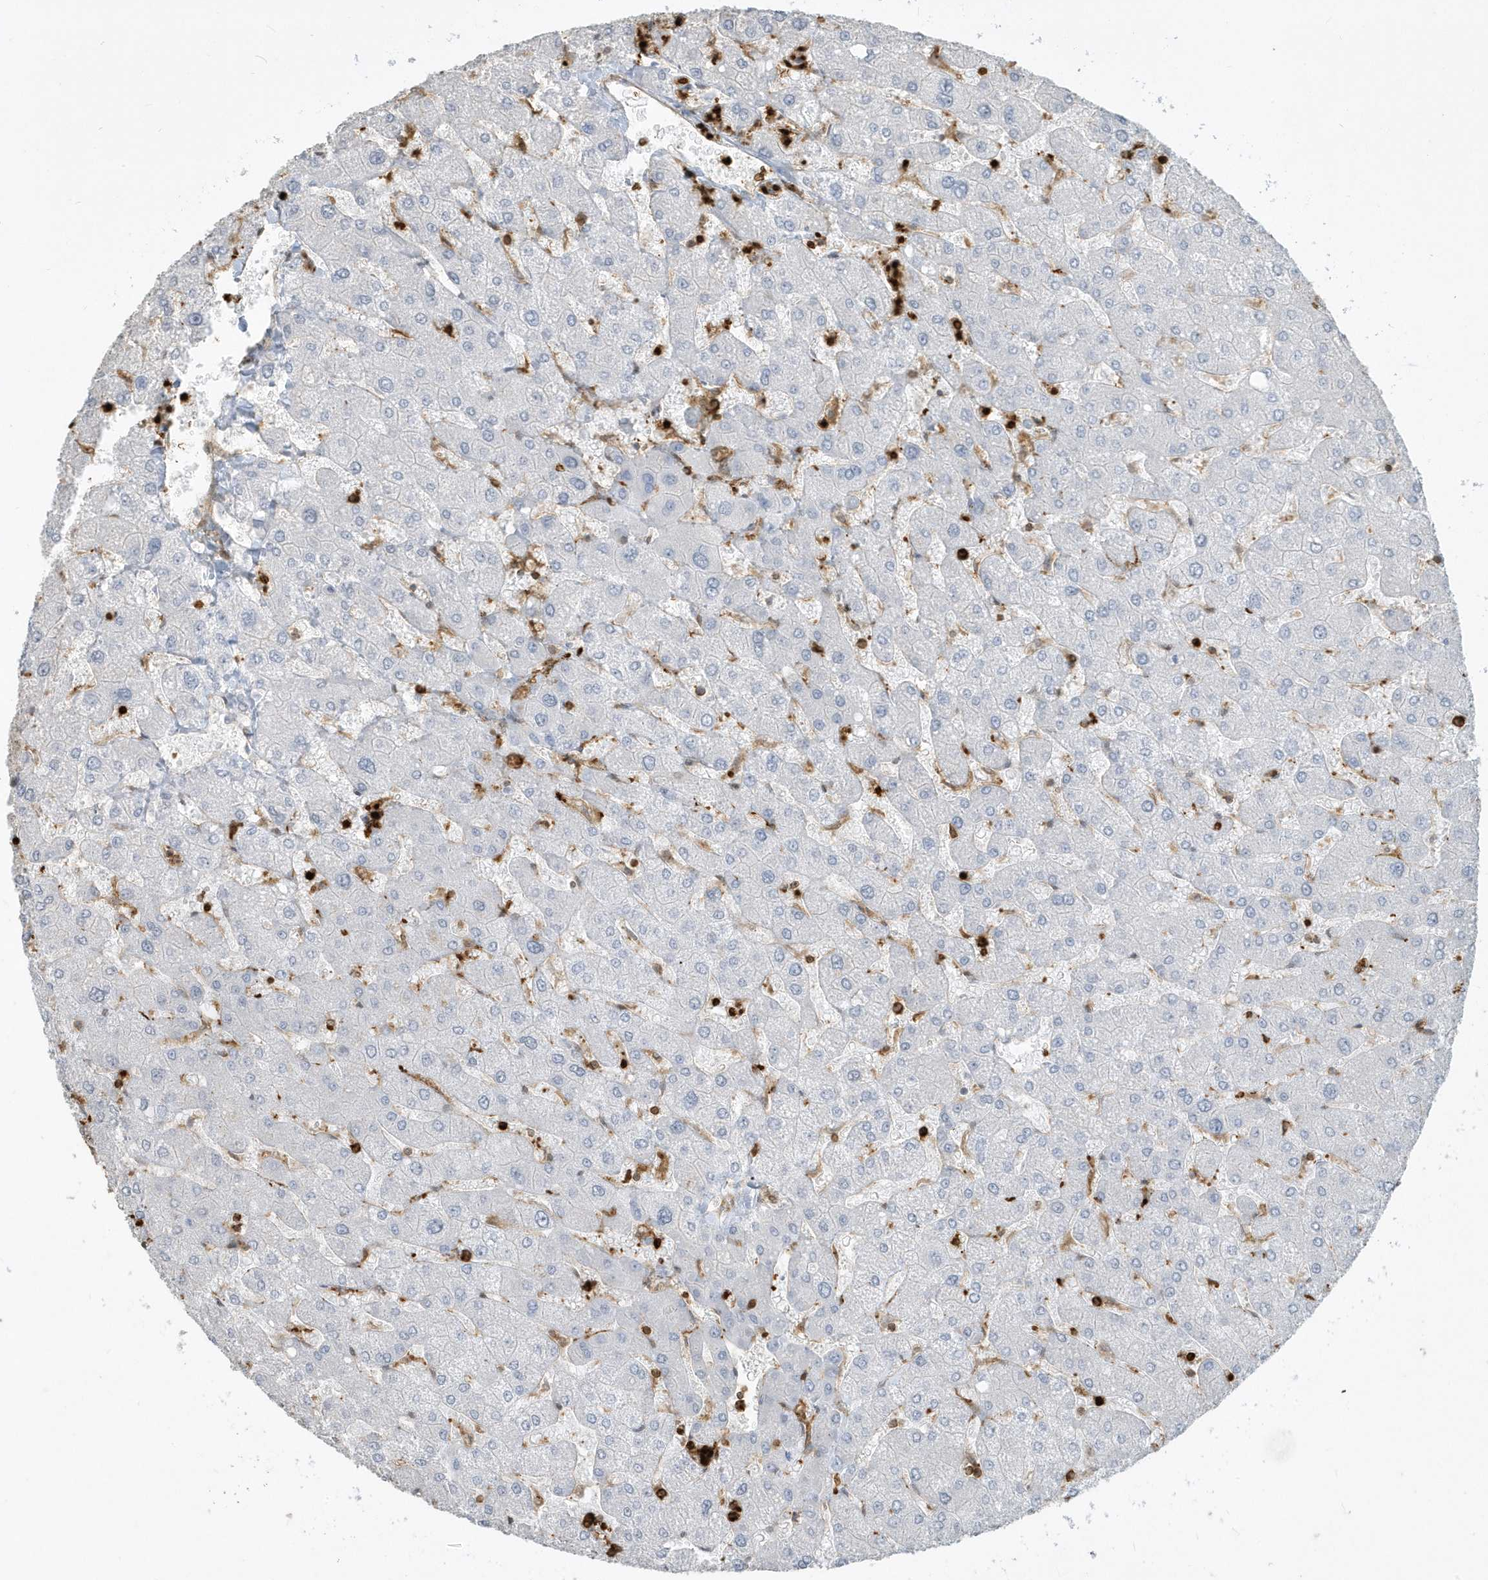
{"staining": {"intensity": "moderate", "quantity": ">75%", "location": "cytoplasmic/membranous"}, "tissue": "liver", "cell_type": "Cholangiocytes", "image_type": "normal", "snomed": [{"axis": "morphology", "description": "Normal tissue, NOS"}, {"axis": "topography", "description": "Liver"}], "caption": "Protein staining of benign liver reveals moderate cytoplasmic/membranous staining in about >75% of cholangiocytes. The protein of interest is shown in brown color, while the nuclei are stained blue.", "gene": "CLCN6", "patient": {"sex": "male", "age": 55}}